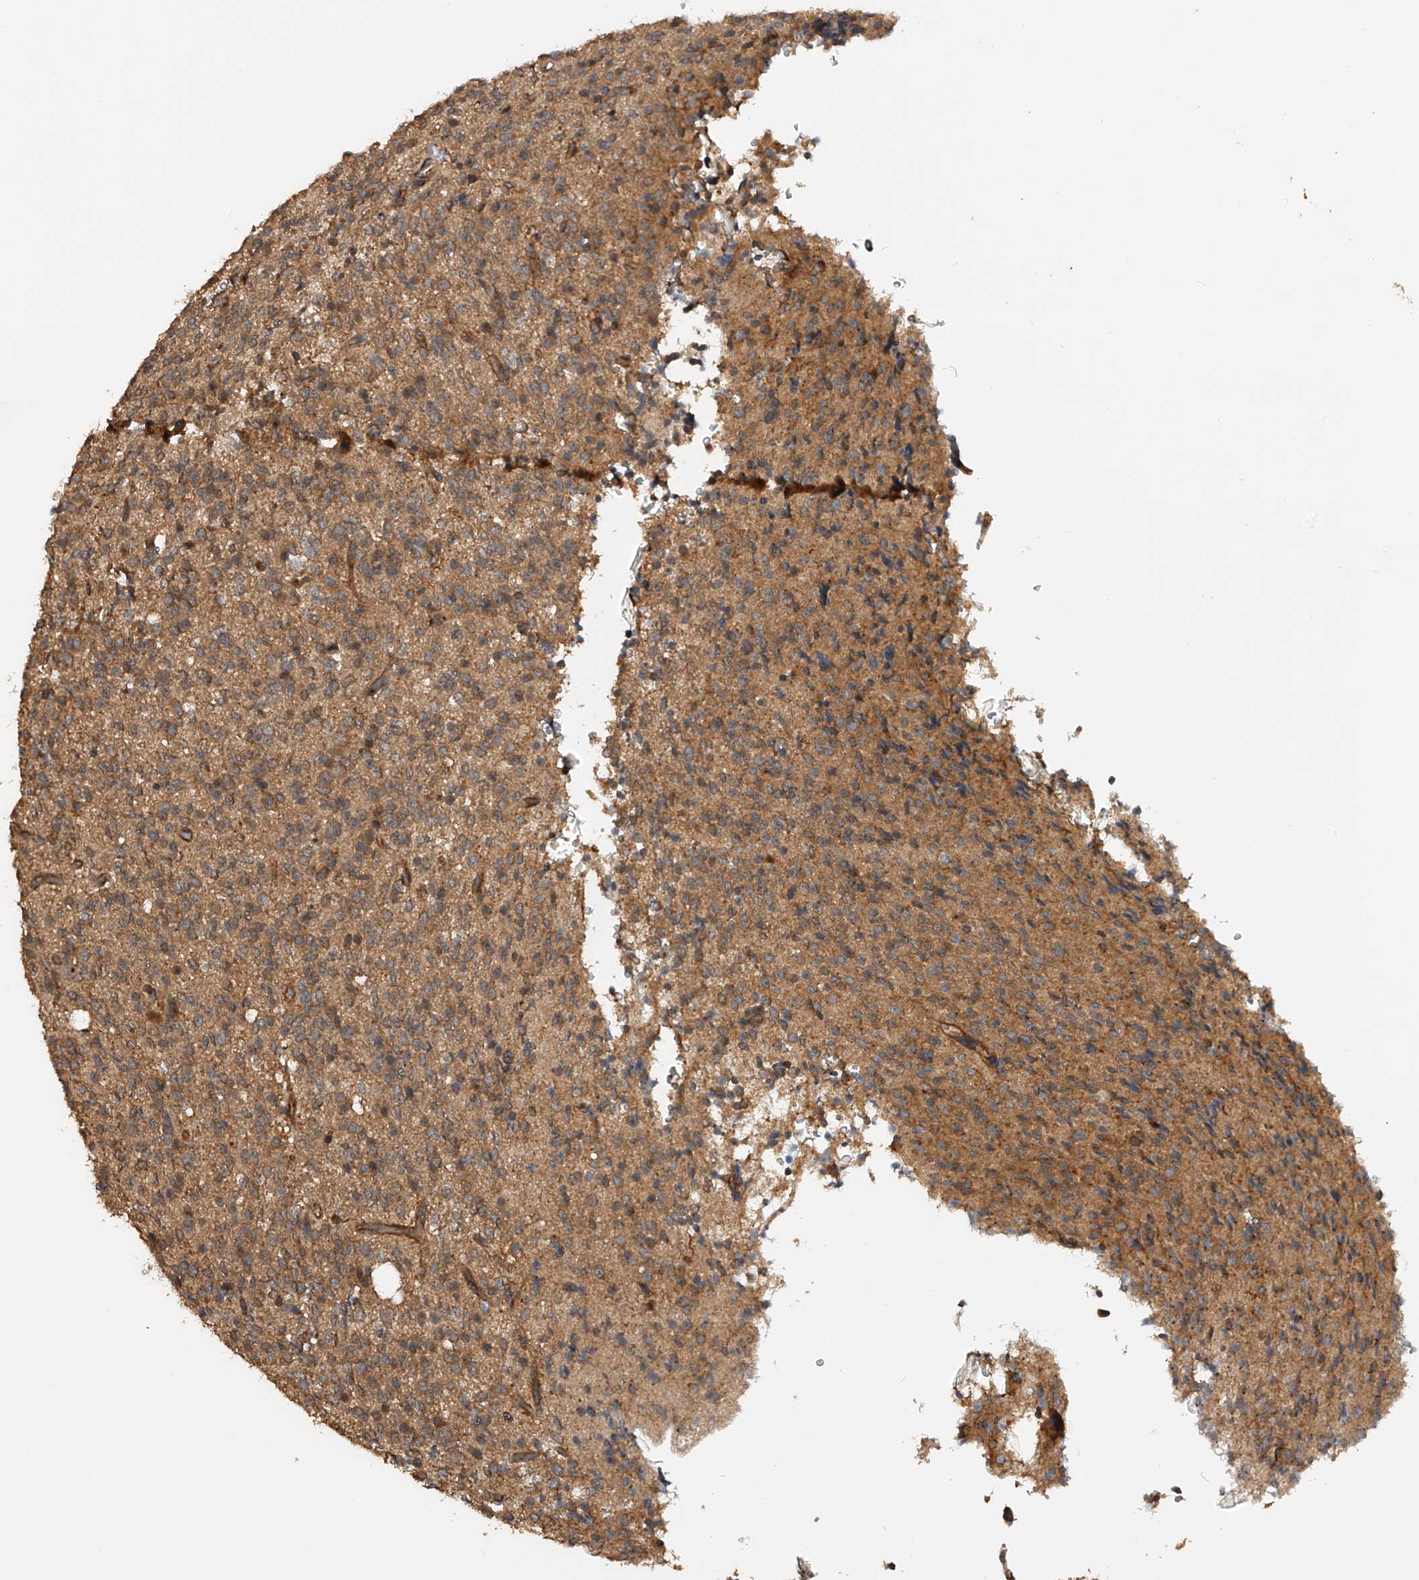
{"staining": {"intensity": "moderate", "quantity": "25%-75%", "location": "cytoplasmic/membranous"}, "tissue": "glioma", "cell_type": "Tumor cells", "image_type": "cancer", "snomed": [{"axis": "morphology", "description": "Glioma, malignant, High grade"}, {"axis": "topography", "description": "Brain"}], "caption": "Immunohistochemistry photomicrograph of neoplastic tissue: human glioma stained using immunohistochemistry (IHC) shows medium levels of moderate protein expression localized specifically in the cytoplasmic/membranous of tumor cells, appearing as a cytoplasmic/membranous brown color.", "gene": "PTPRA", "patient": {"sex": "male", "age": 34}}